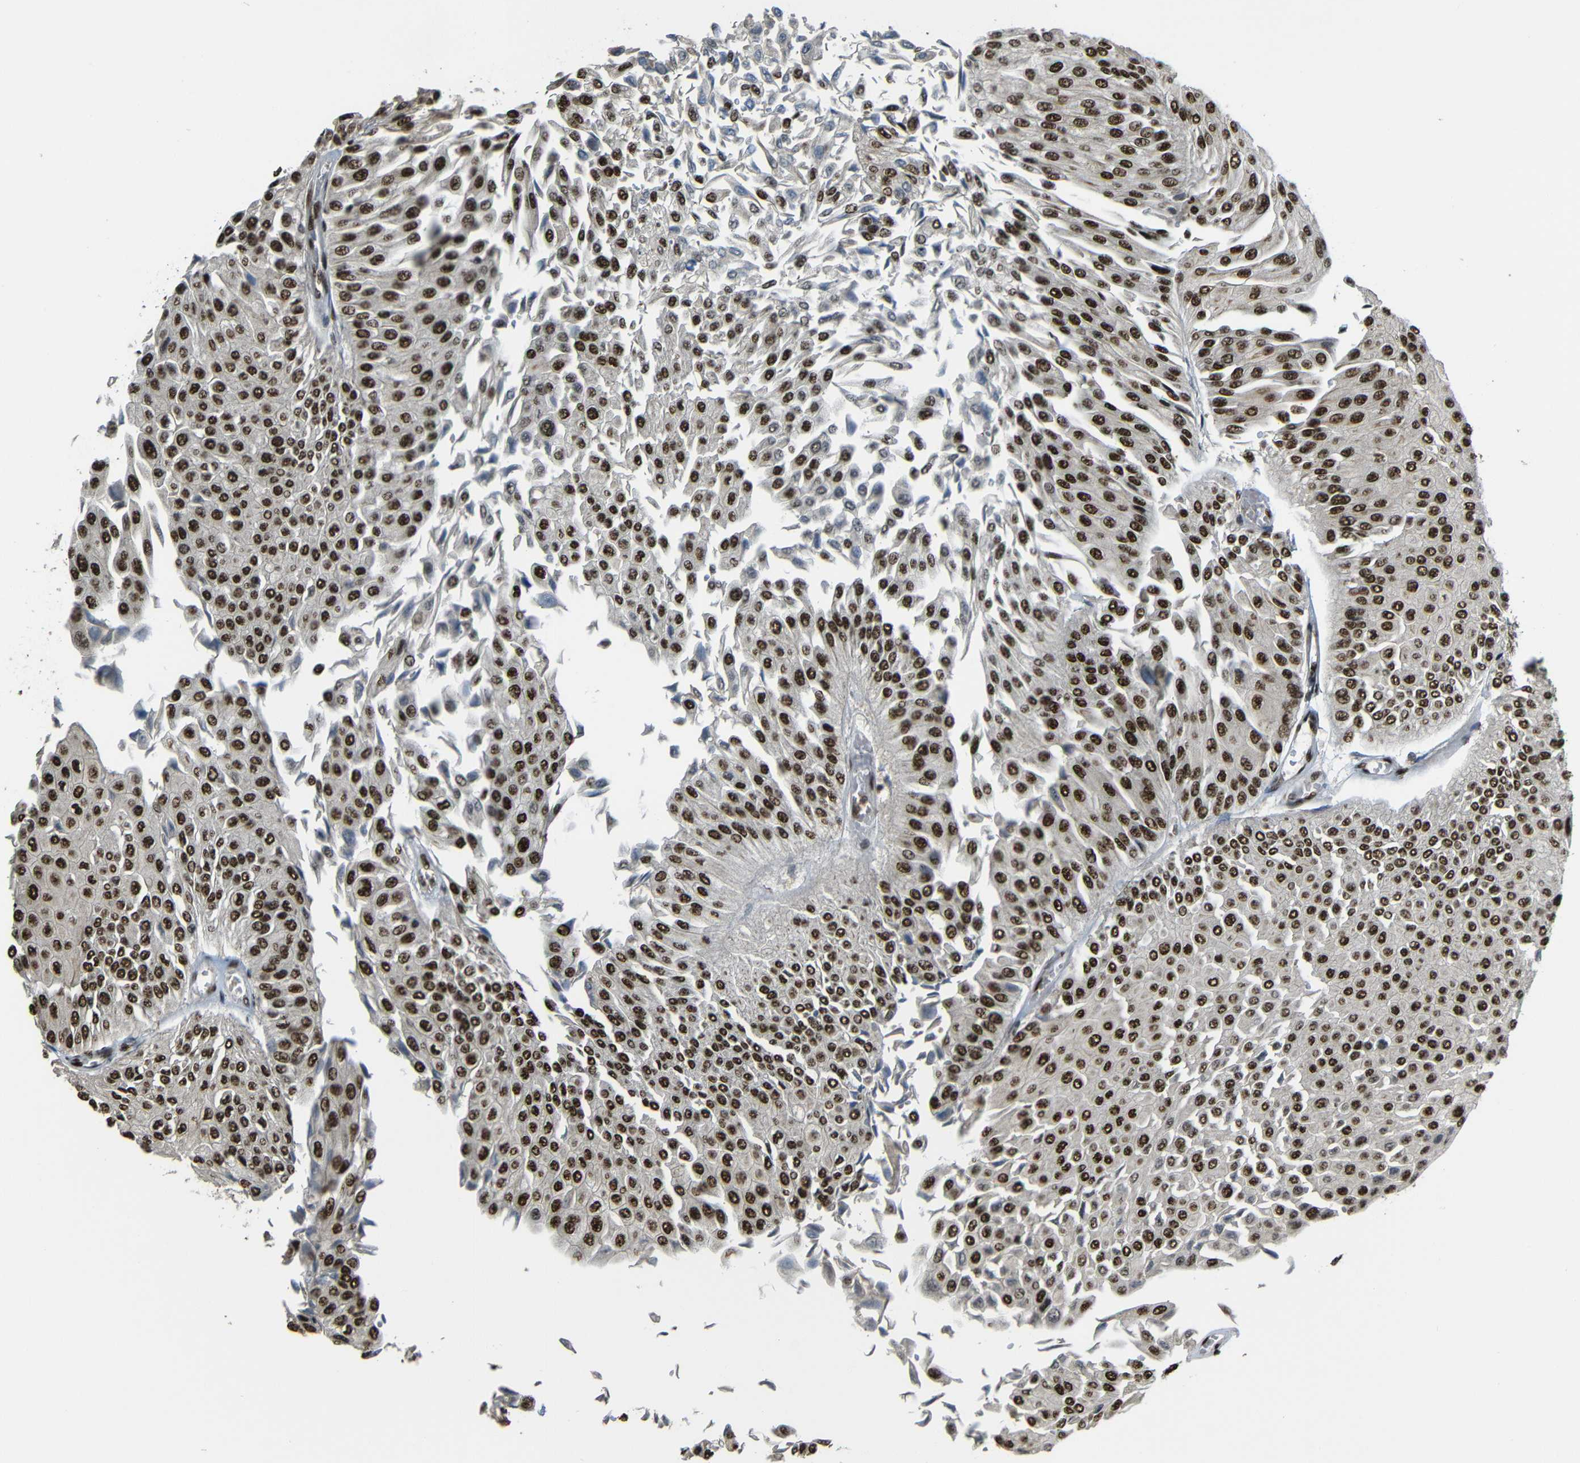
{"staining": {"intensity": "moderate", "quantity": ">75%", "location": "nuclear"}, "tissue": "urothelial cancer", "cell_type": "Tumor cells", "image_type": "cancer", "snomed": [{"axis": "morphology", "description": "Urothelial carcinoma, Low grade"}, {"axis": "topography", "description": "Urinary bladder"}], "caption": "A brown stain highlights moderate nuclear positivity of a protein in urothelial cancer tumor cells.", "gene": "TCF7L2", "patient": {"sex": "male", "age": 67}}